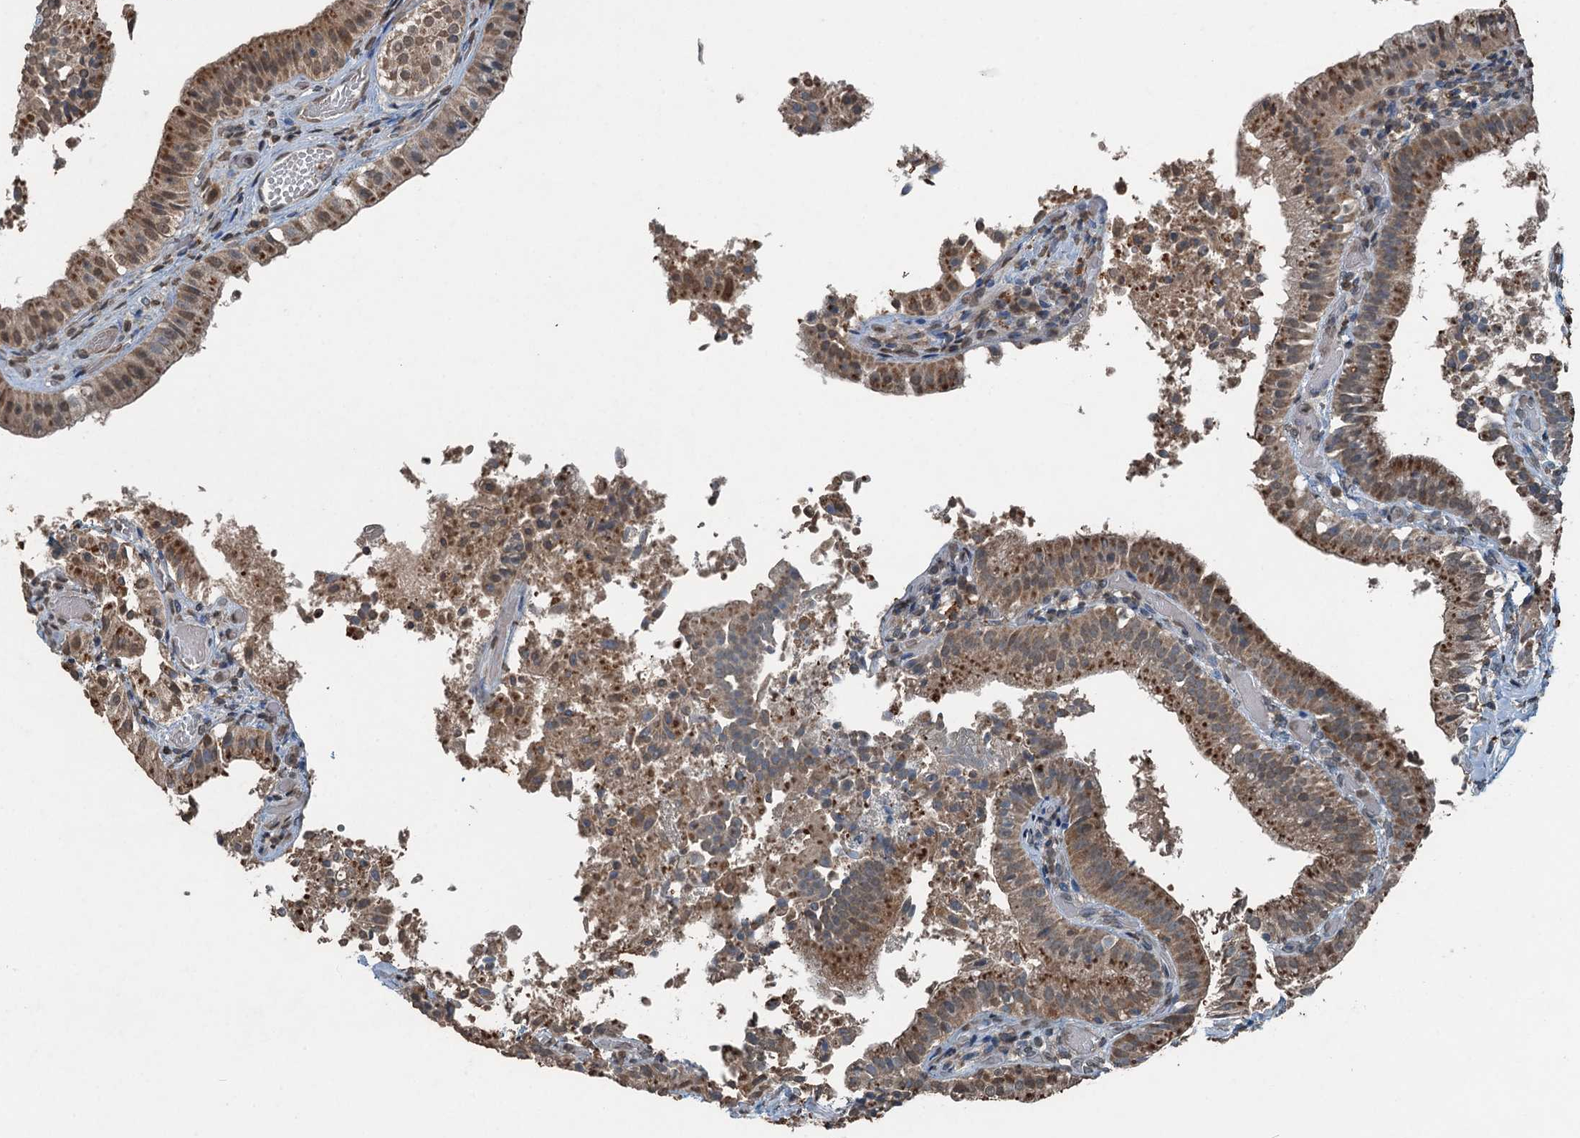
{"staining": {"intensity": "moderate", "quantity": ">75%", "location": "cytoplasmic/membranous"}, "tissue": "gallbladder", "cell_type": "Glandular cells", "image_type": "normal", "snomed": [{"axis": "morphology", "description": "Normal tissue, NOS"}, {"axis": "topography", "description": "Gallbladder"}], "caption": "Moderate cytoplasmic/membranous expression for a protein is appreciated in approximately >75% of glandular cells of unremarkable gallbladder using immunohistochemistry (IHC).", "gene": "TCTN1", "patient": {"sex": "female", "age": 47}}